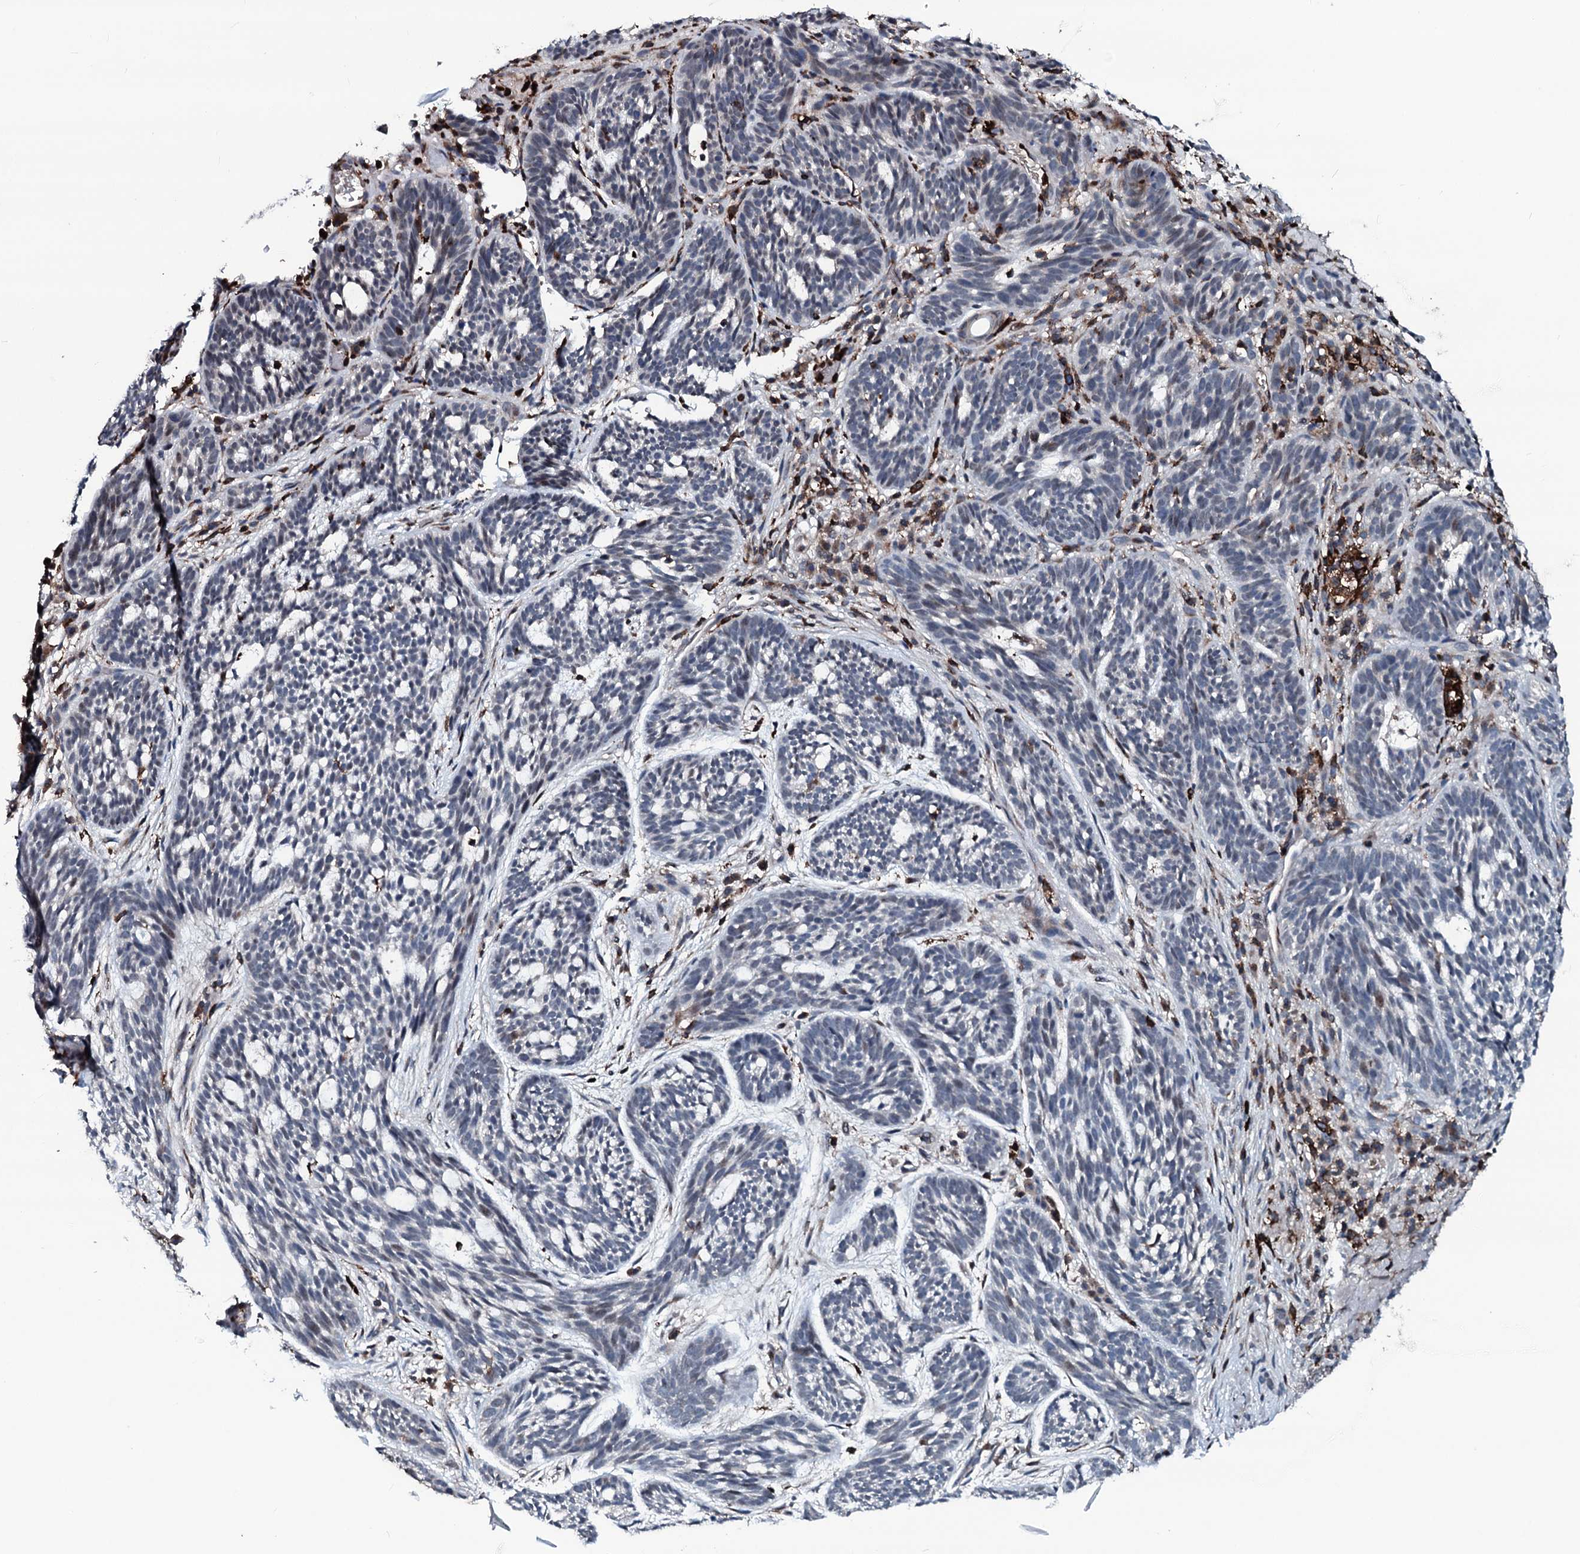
{"staining": {"intensity": "negative", "quantity": "none", "location": "none"}, "tissue": "skin cancer", "cell_type": "Tumor cells", "image_type": "cancer", "snomed": [{"axis": "morphology", "description": "Basal cell carcinoma"}, {"axis": "topography", "description": "Skin"}], "caption": "The histopathology image displays no significant positivity in tumor cells of skin cancer (basal cell carcinoma).", "gene": "OGFOD2", "patient": {"sex": "male", "age": 71}}